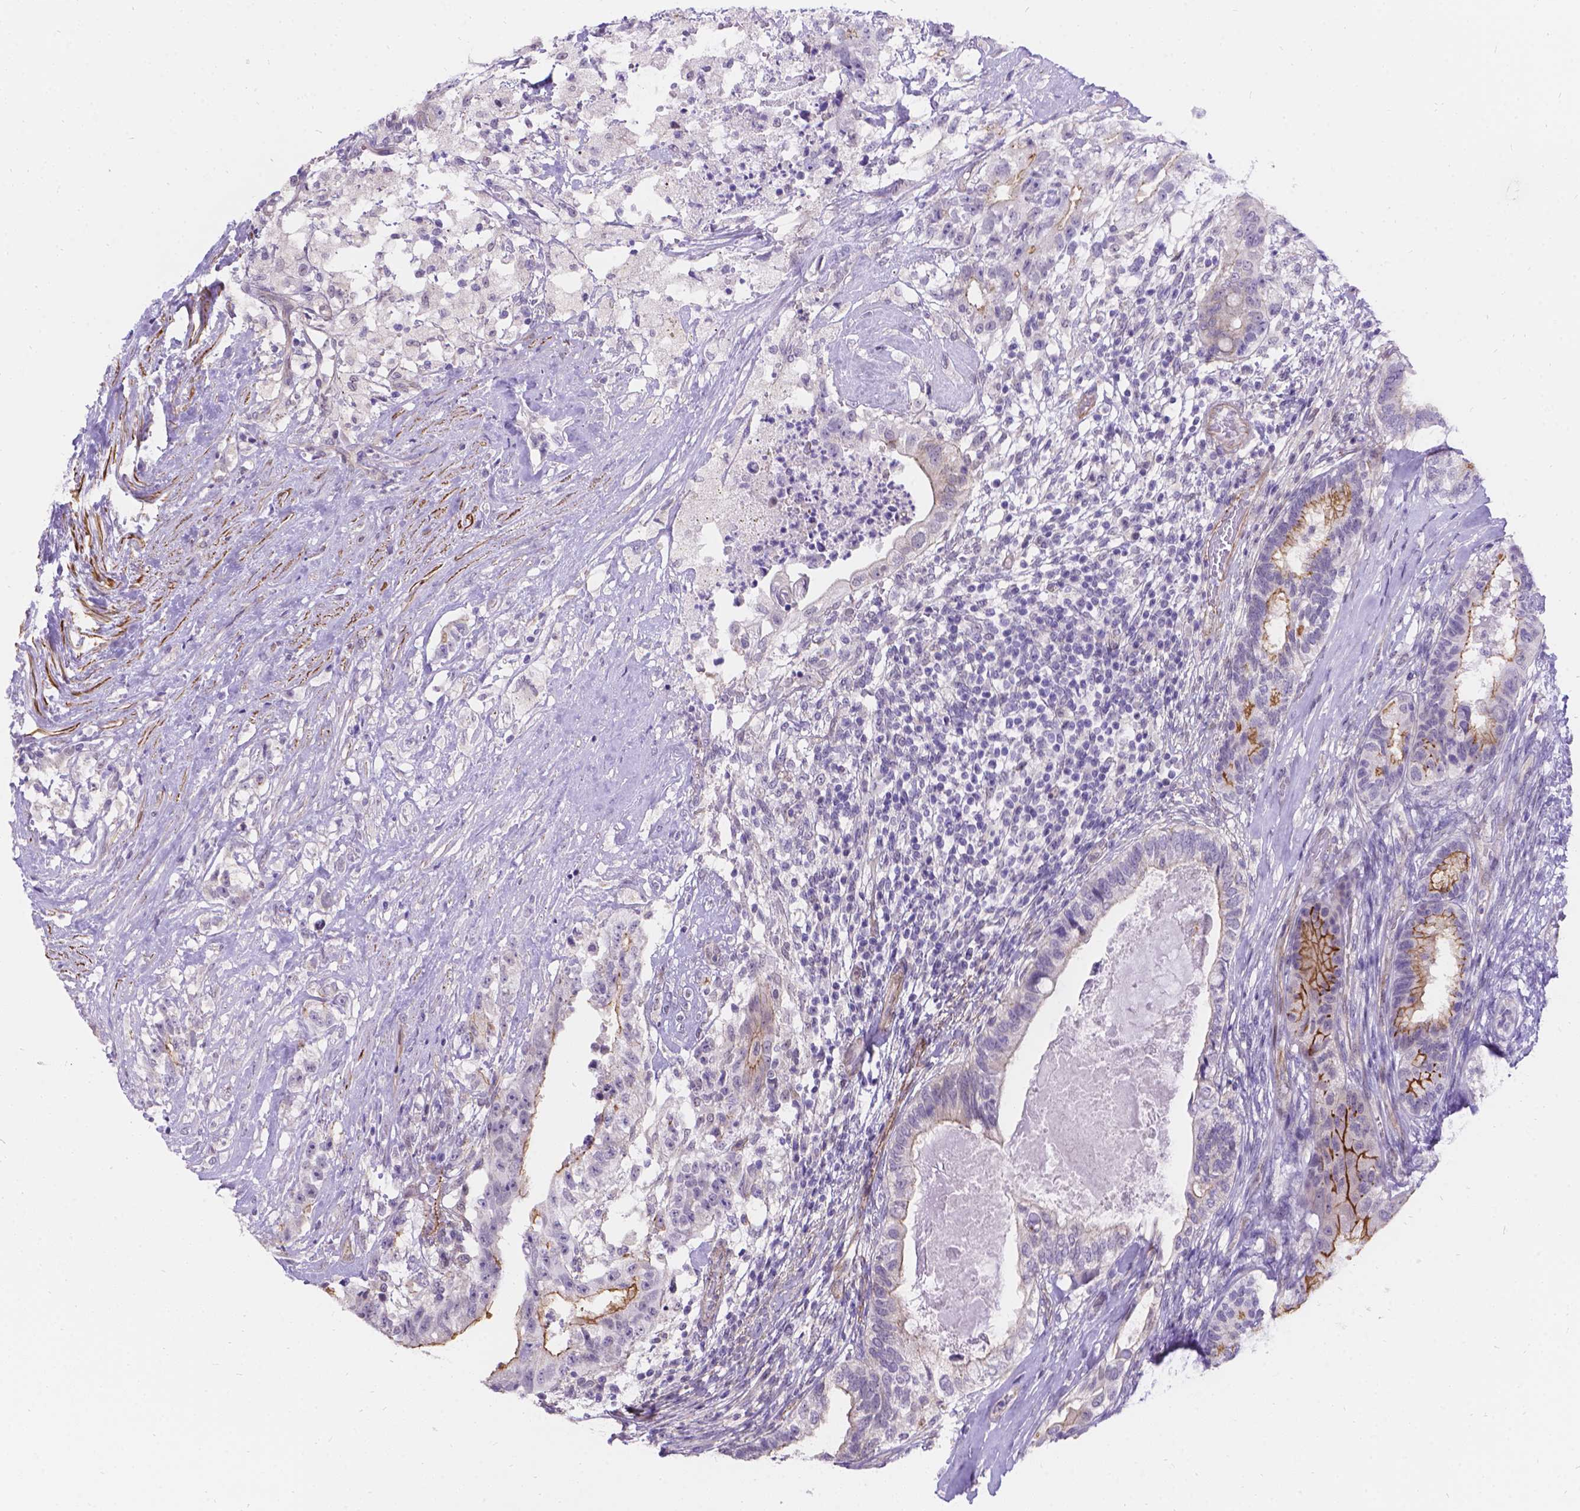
{"staining": {"intensity": "moderate", "quantity": "<25%", "location": "cytoplasmic/membranous"}, "tissue": "testis cancer", "cell_type": "Tumor cells", "image_type": "cancer", "snomed": [{"axis": "morphology", "description": "Seminoma, NOS"}, {"axis": "morphology", "description": "Carcinoma, Embryonal, NOS"}, {"axis": "topography", "description": "Testis"}], "caption": "Tumor cells reveal low levels of moderate cytoplasmic/membranous staining in approximately <25% of cells in human testis embryonal carcinoma. (brown staining indicates protein expression, while blue staining denotes nuclei).", "gene": "PALS1", "patient": {"sex": "male", "age": 41}}